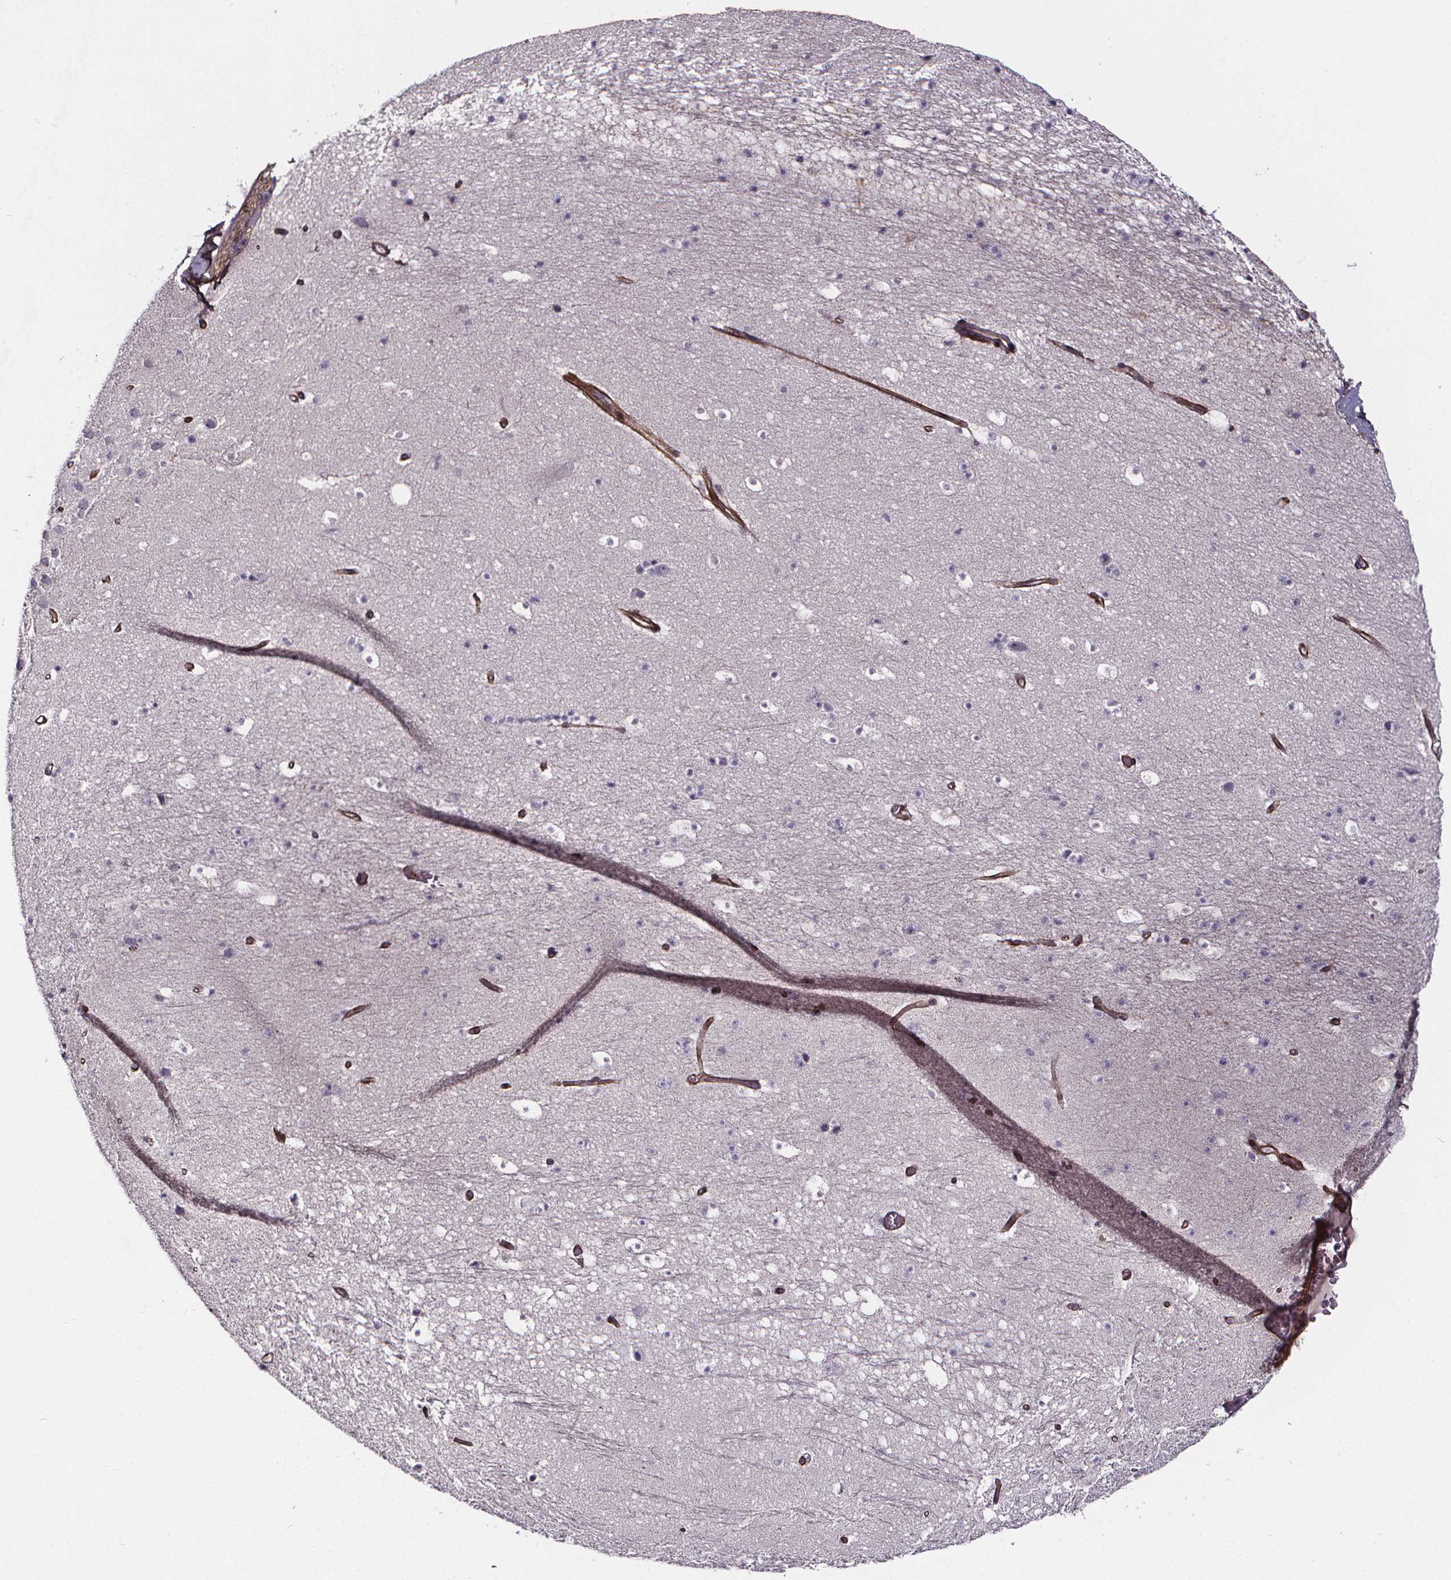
{"staining": {"intensity": "negative", "quantity": "none", "location": "none"}, "tissue": "hippocampus", "cell_type": "Glial cells", "image_type": "normal", "snomed": [{"axis": "morphology", "description": "Normal tissue, NOS"}, {"axis": "topography", "description": "Hippocampus"}], "caption": "Photomicrograph shows no protein expression in glial cells of unremarkable hippocampus. Nuclei are stained in blue.", "gene": "AEBP1", "patient": {"sex": "male", "age": 26}}